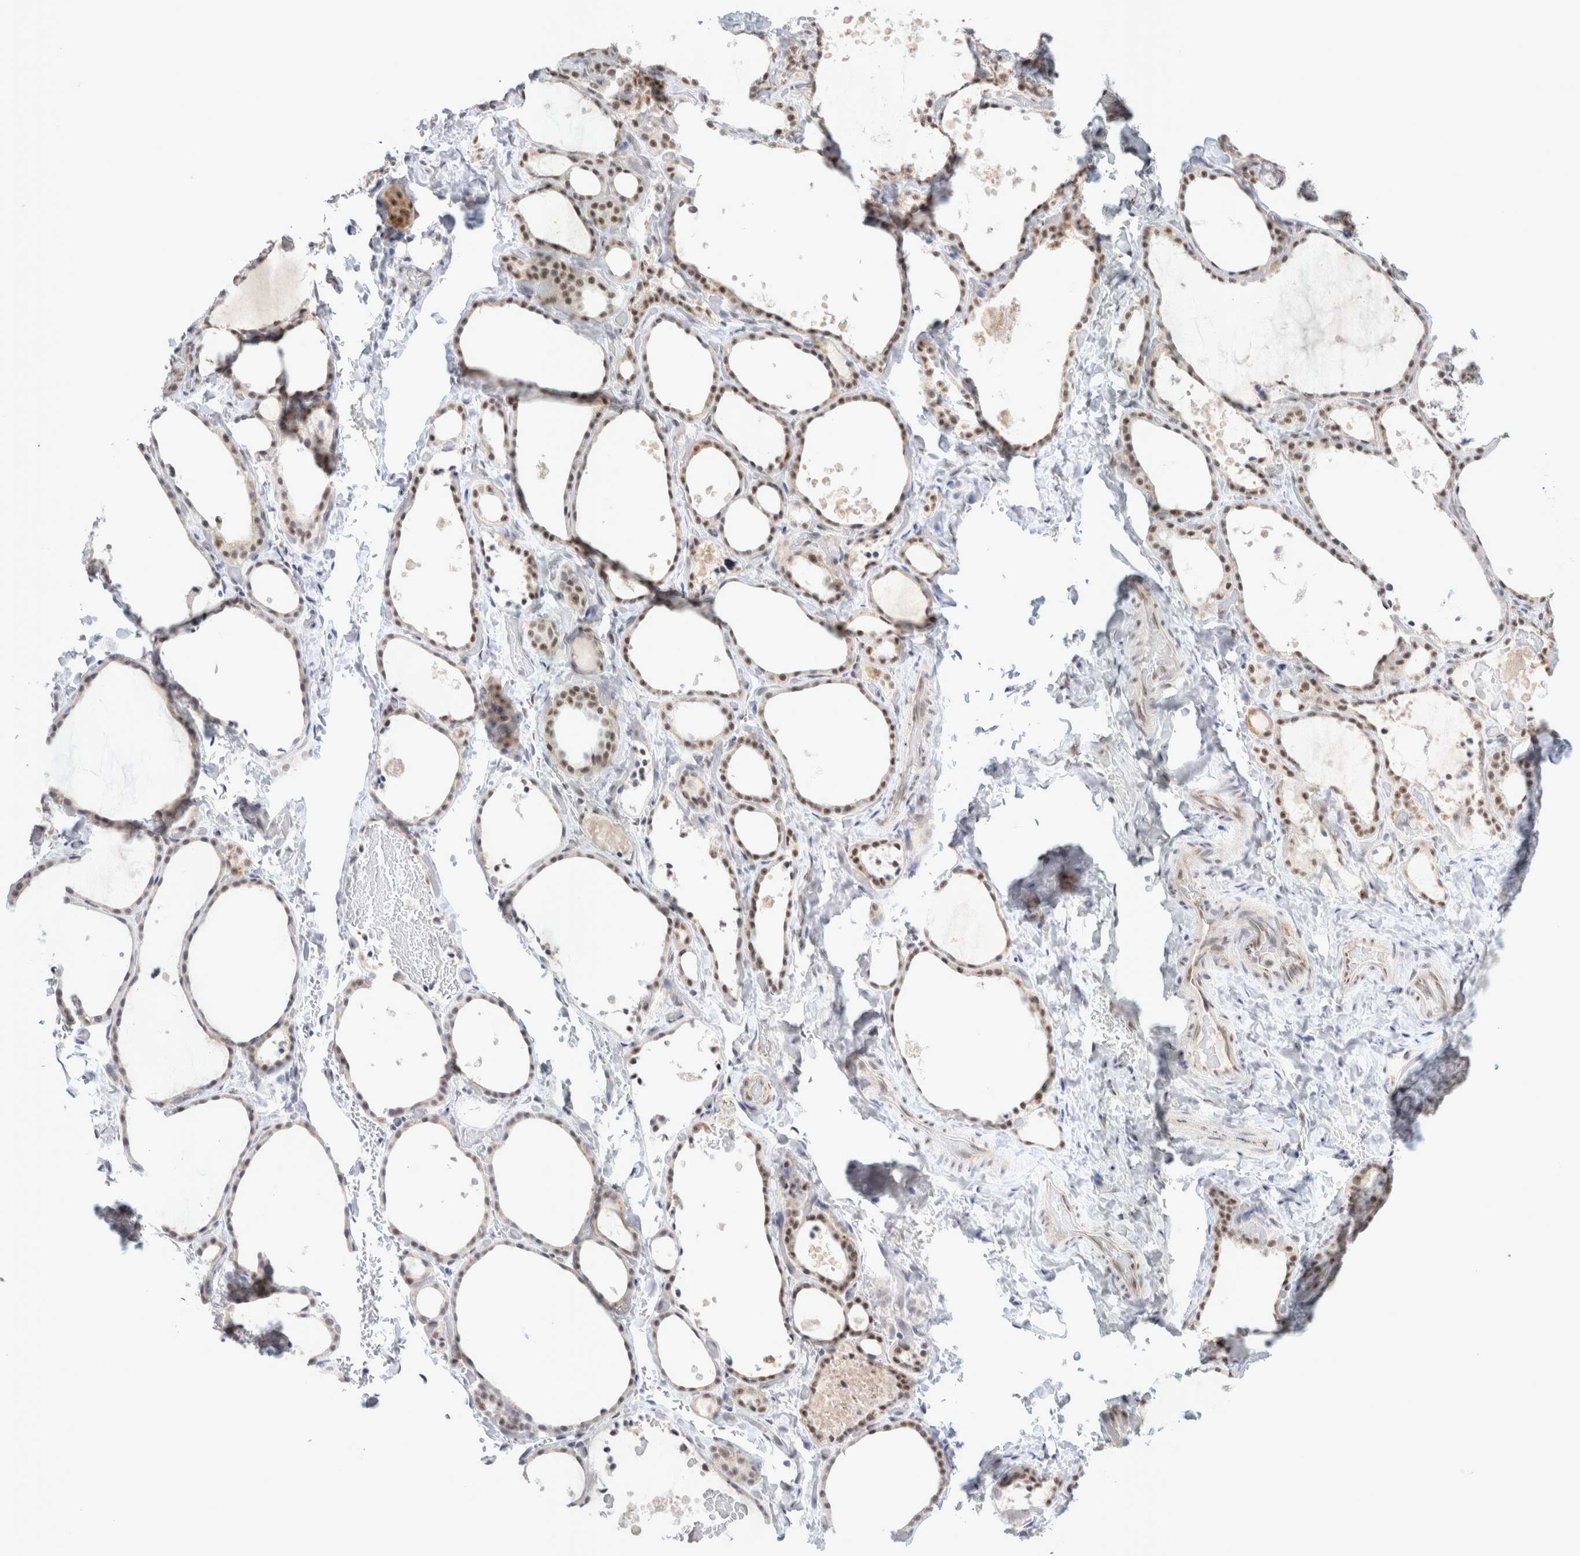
{"staining": {"intensity": "weak", "quantity": ">75%", "location": "nuclear"}, "tissue": "thyroid gland", "cell_type": "Glandular cells", "image_type": "normal", "snomed": [{"axis": "morphology", "description": "Normal tissue, NOS"}, {"axis": "topography", "description": "Thyroid gland"}], "caption": "Immunohistochemical staining of normal human thyroid gland shows weak nuclear protein staining in about >75% of glandular cells.", "gene": "TRMT12", "patient": {"sex": "female", "age": 44}}